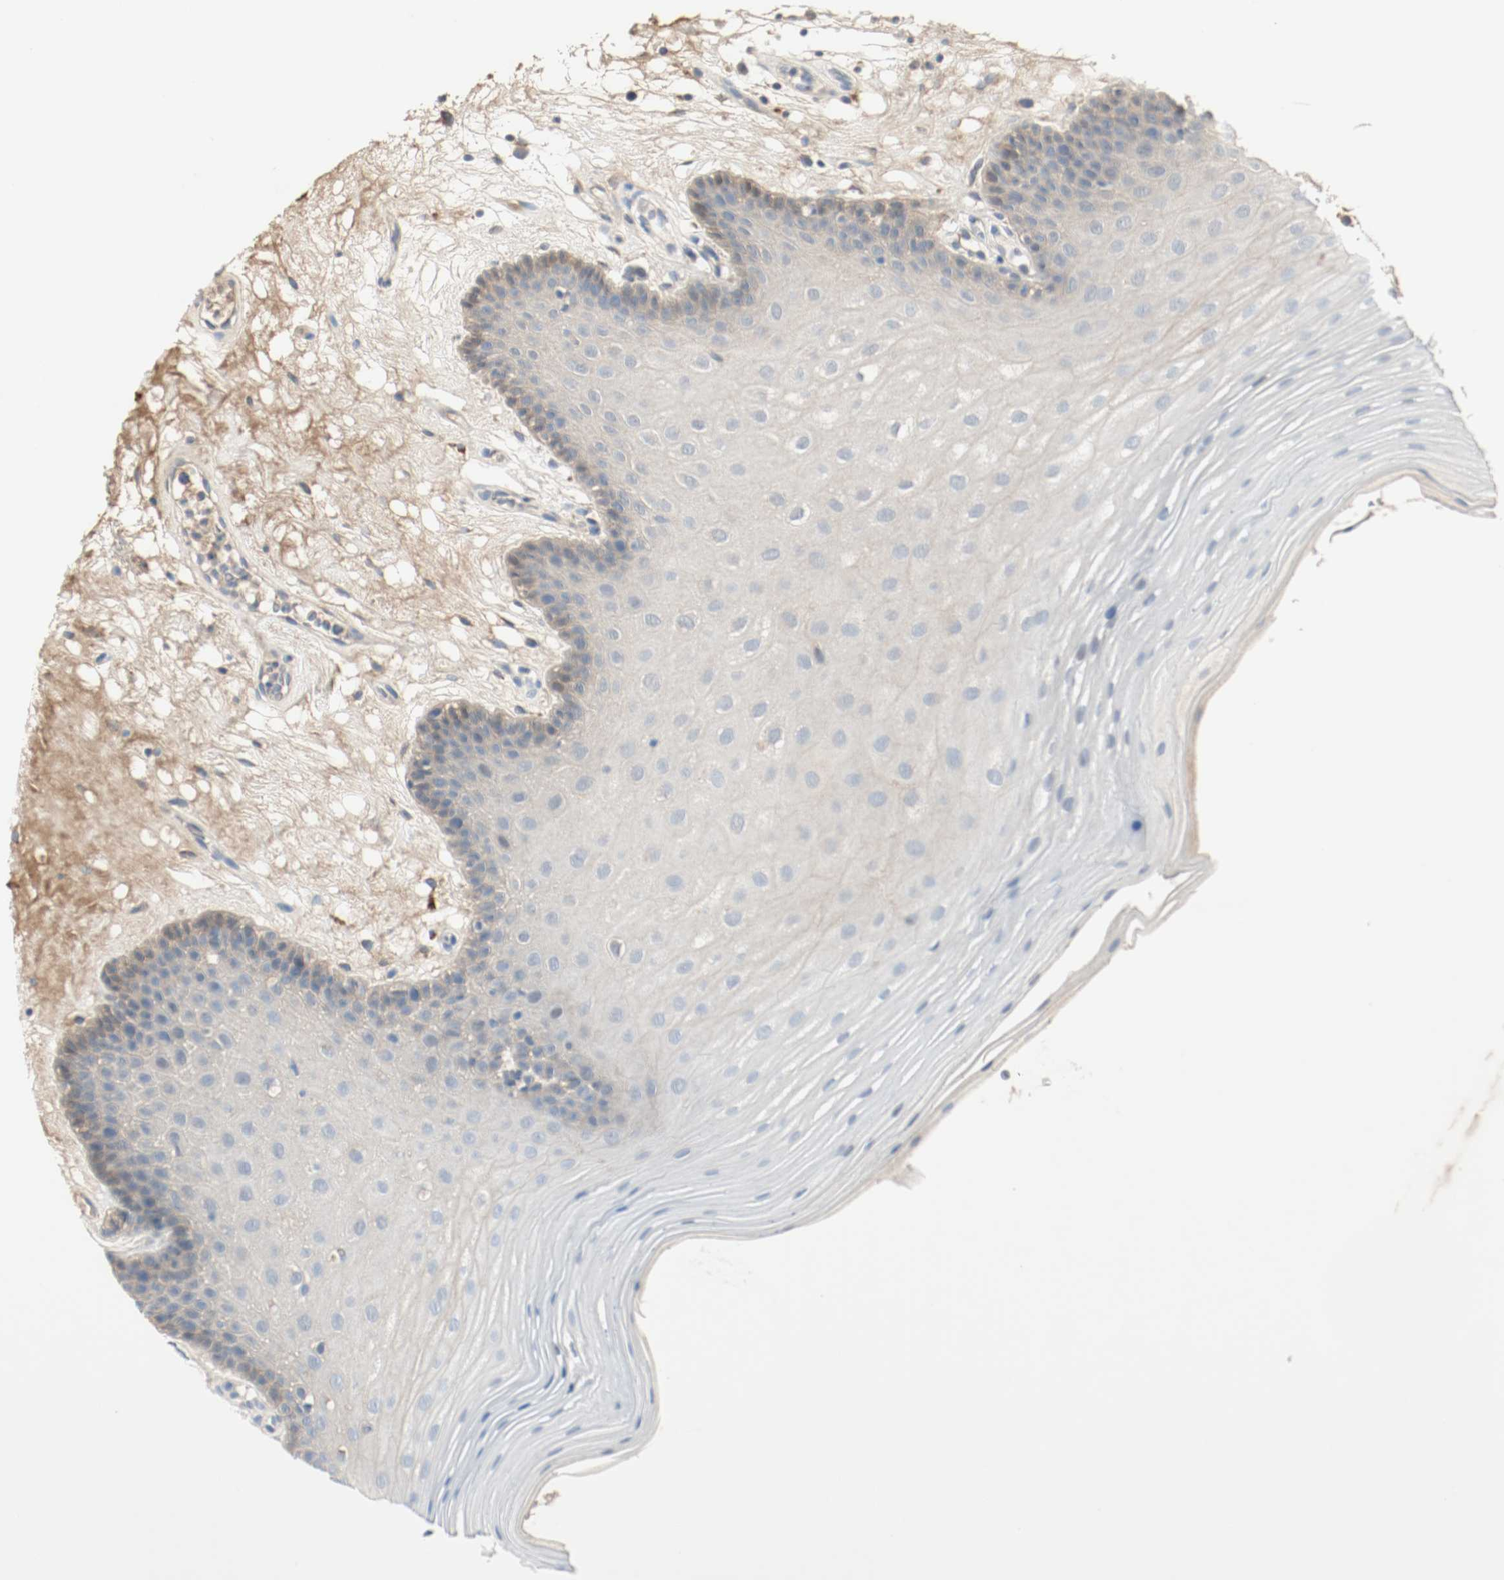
{"staining": {"intensity": "weak", "quantity": "25%-75%", "location": "cytoplasmic/membranous"}, "tissue": "oral mucosa", "cell_type": "Squamous epithelial cells", "image_type": "normal", "snomed": [{"axis": "morphology", "description": "Normal tissue, NOS"}, {"axis": "morphology", "description": "Squamous cell carcinoma, NOS"}, {"axis": "topography", "description": "Skeletal muscle"}, {"axis": "topography", "description": "Oral tissue"}, {"axis": "topography", "description": "Head-Neck"}], "caption": "IHC of benign human oral mucosa exhibits low levels of weak cytoplasmic/membranous expression in about 25%-75% of squamous epithelial cells.", "gene": "MELTF", "patient": {"sex": "male", "age": 71}}